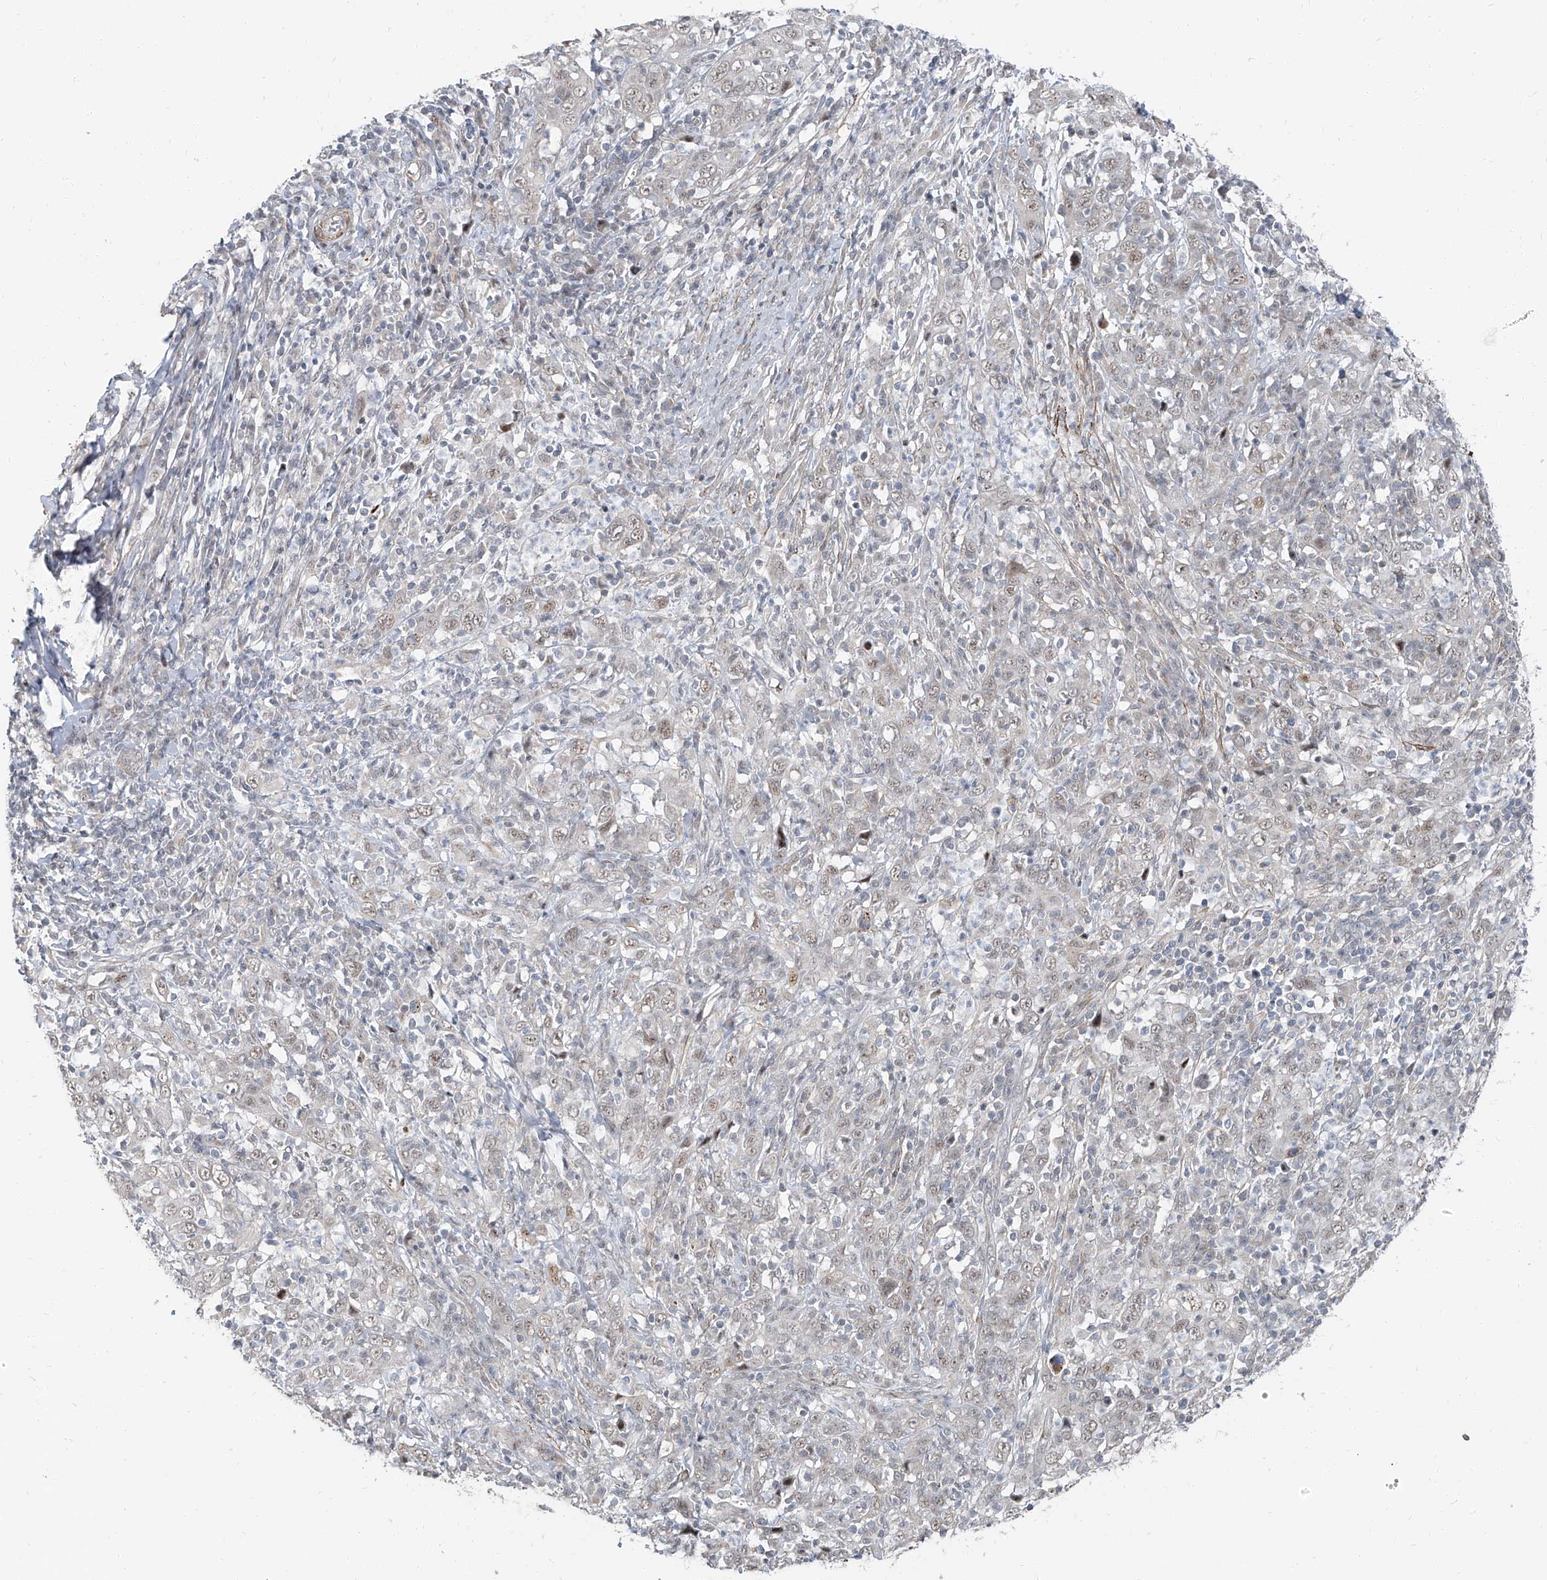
{"staining": {"intensity": "weak", "quantity": "<25%", "location": "nuclear"}, "tissue": "cervical cancer", "cell_type": "Tumor cells", "image_type": "cancer", "snomed": [{"axis": "morphology", "description": "Squamous cell carcinoma, NOS"}, {"axis": "topography", "description": "Cervix"}], "caption": "Immunohistochemistry (IHC) image of squamous cell carcinoma (cervical) stained for a protein (brown), which exhibits no staining in tumor cells.", "gene": "TXLNB", "patient": {"sex": "female", "age": 46}}